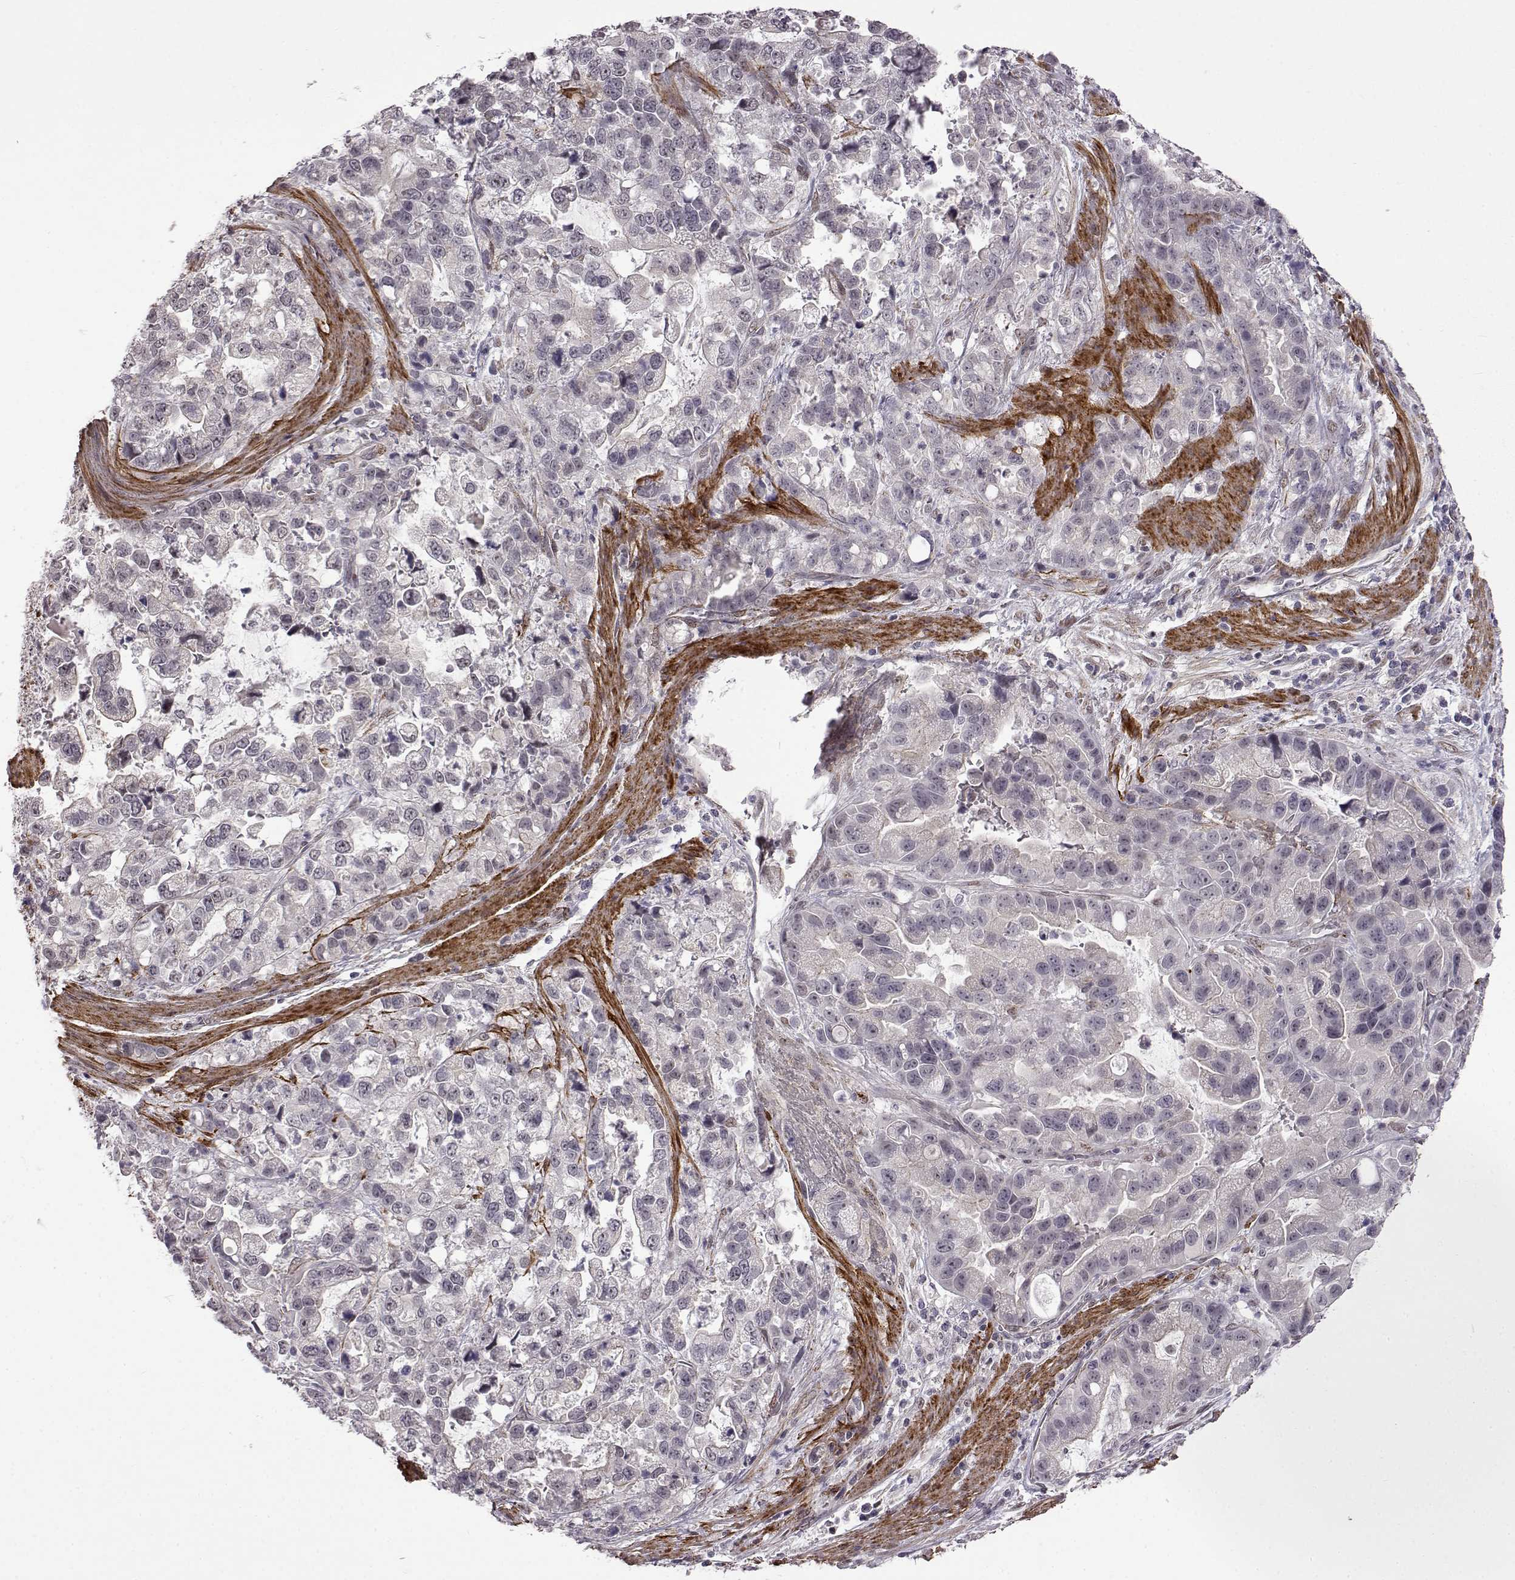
{"staining": {"intensity": "negative", "quantity": "none", "location": "none"}, "tissue": "stomach cancer", "cell_type": "Tumor cells", "image_type": "cancer", "snomed": [{"axis": "morphology", "description": "Adenocarcinoma, NOS"}, {"axis": "topography", "description": "Stomach"}], "caption": "Immunohistochemistry (IHC) micrograph of neoplastic tissue: stomach adenocarcinoma stained with DAB exhibits no significant protein positivity in tumor cells.", "gene": "SYNPO2", "patient": {"sex": "male", "age": 59}}